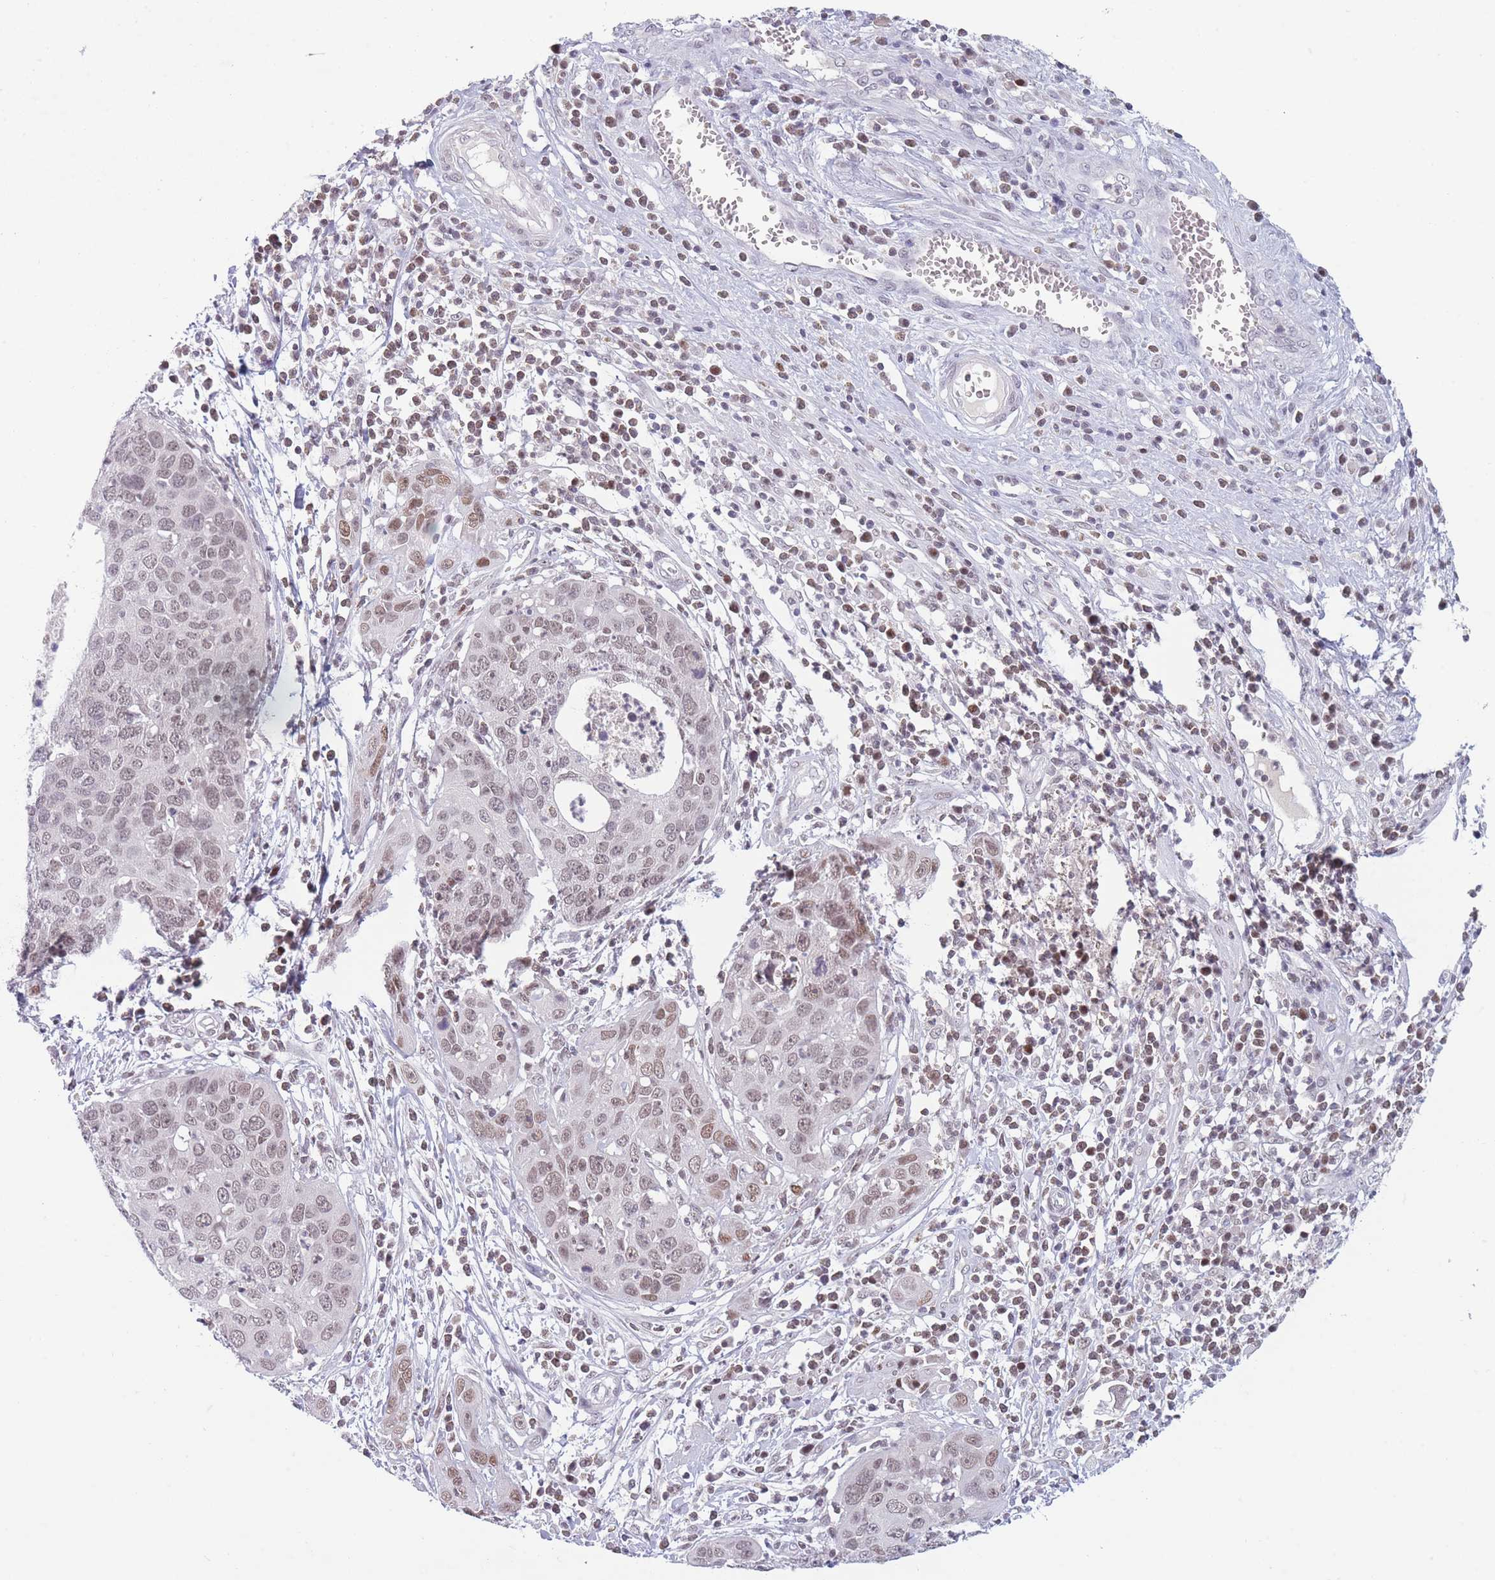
{"staining": {"intensity": "weak", "quantity": "25%-75%", "location": "nuclear"}, "tissue": "cervical cancer", "cell_type": "Tumor cells", "image_type": "cancer", "snomed": [{"axis": "morphology", "description": "Squamous cell carcinoma, NOS"}, {"axis": "topography", "description": "Cervix"}], "caption": "A photomicrograph of human cervical squamous cell carcinoma stained for a protein shows weak nuclear brown staining in tumor cells. The protein of interest is shown in brown color, while the nuclei are stained blue.", "gene": "ARID3B", "patient": {"sex": "female", "age": 36}}